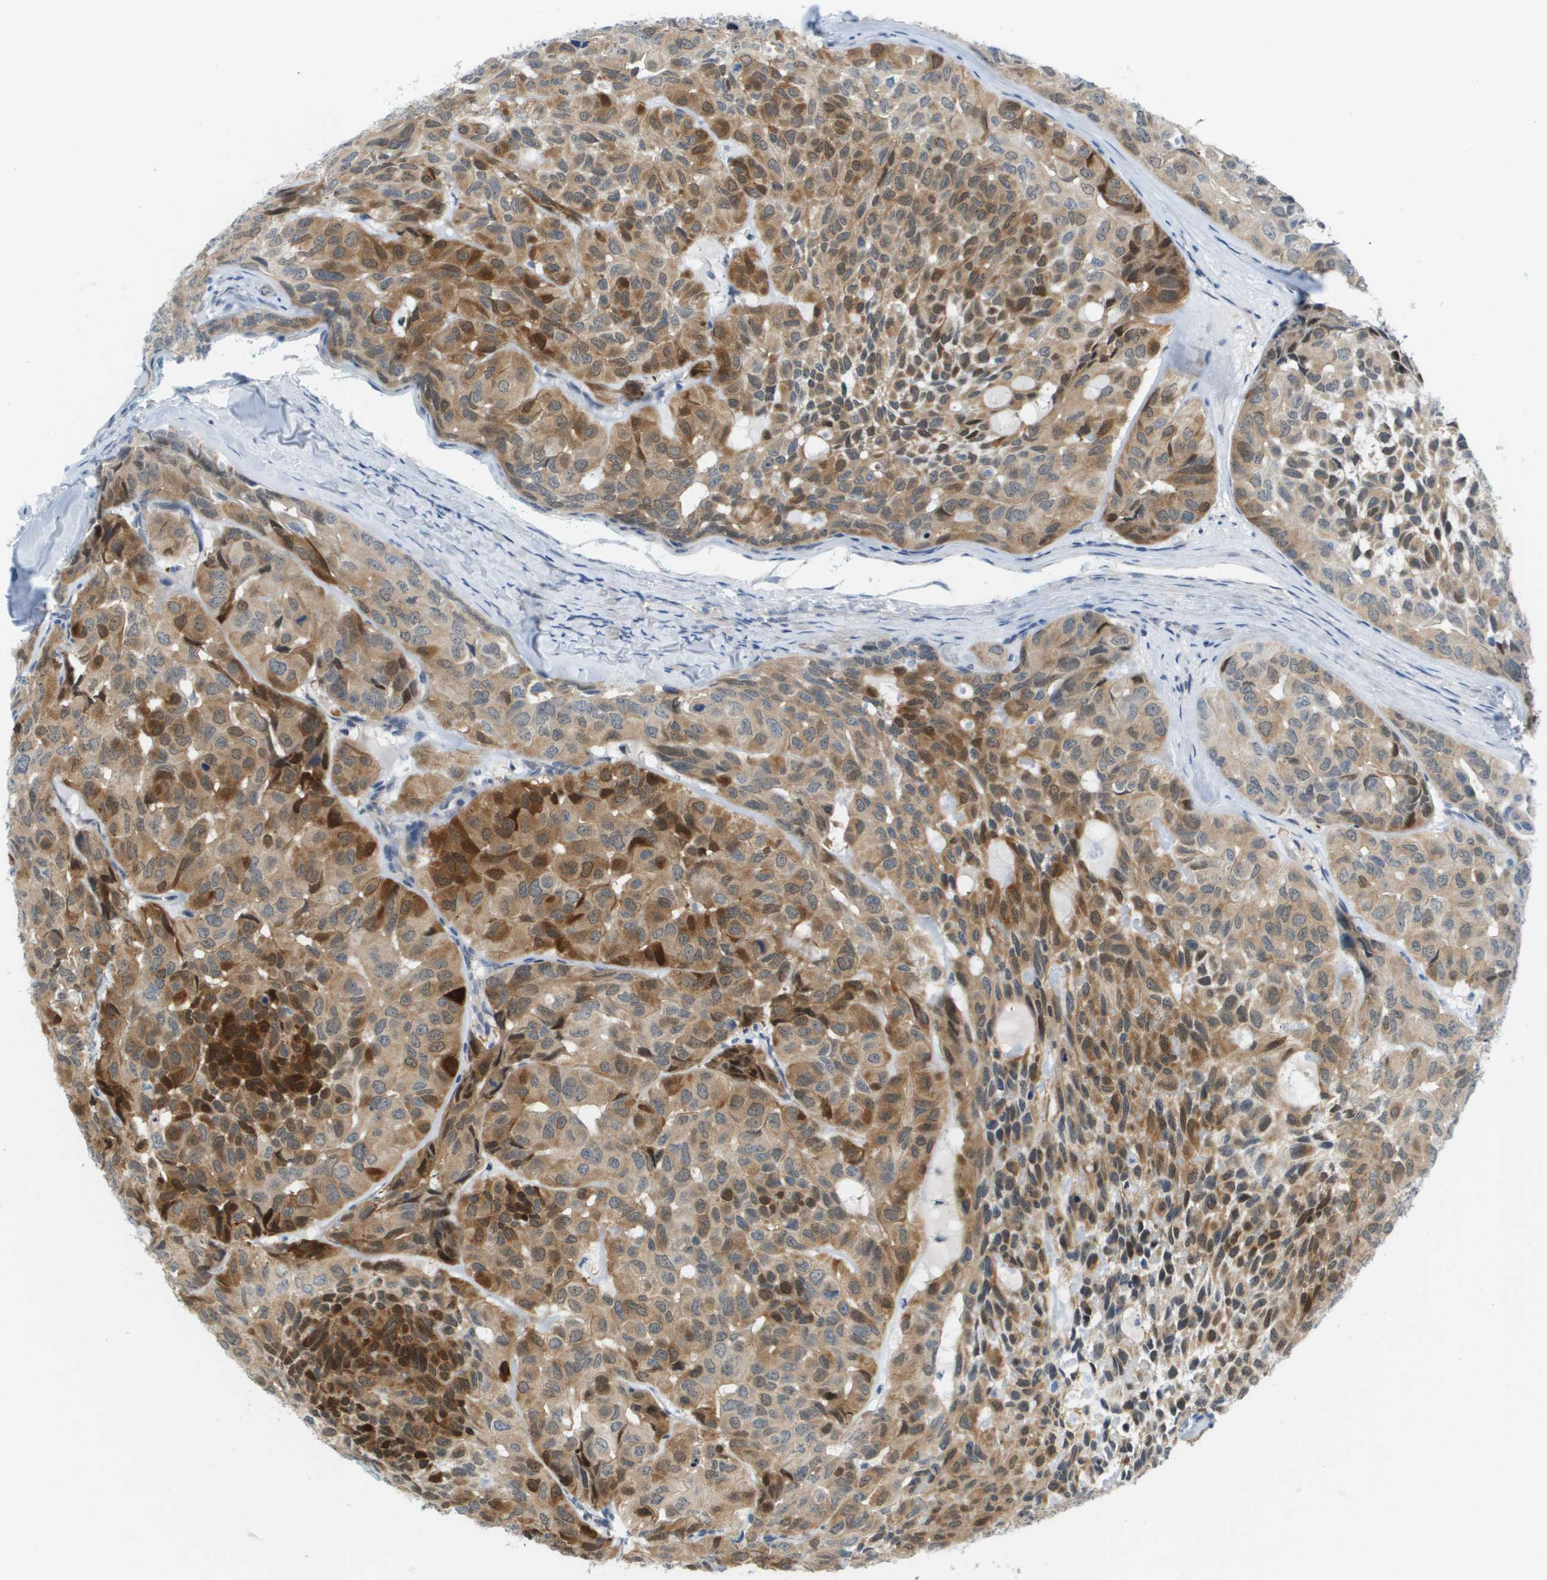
{"staining": {"intensity": "strong", "quantity": ">75%", "location": "cytoplasmic/membranous"}, "tissue": "head and neck cancer", "cell_type": "Tumor cells", "image_type": "cancer", "snomed": [{"axis": "morphology", "description": "Adenocarcinoma, NOS"}, {"axis": "topography", "description": "Salivary gland, NOS"}, {"axis": "topography", "description": "Head-Neck"}], "caption": "The micrograph shows immunohistochemical staining of head and neck adenocarcinoma. There is strong cytoplasmic/membranous expression is appreciated in about >75% of tumor cells.", "gene": "CUL9", "patient": {"sex": "female", "age": 76}}